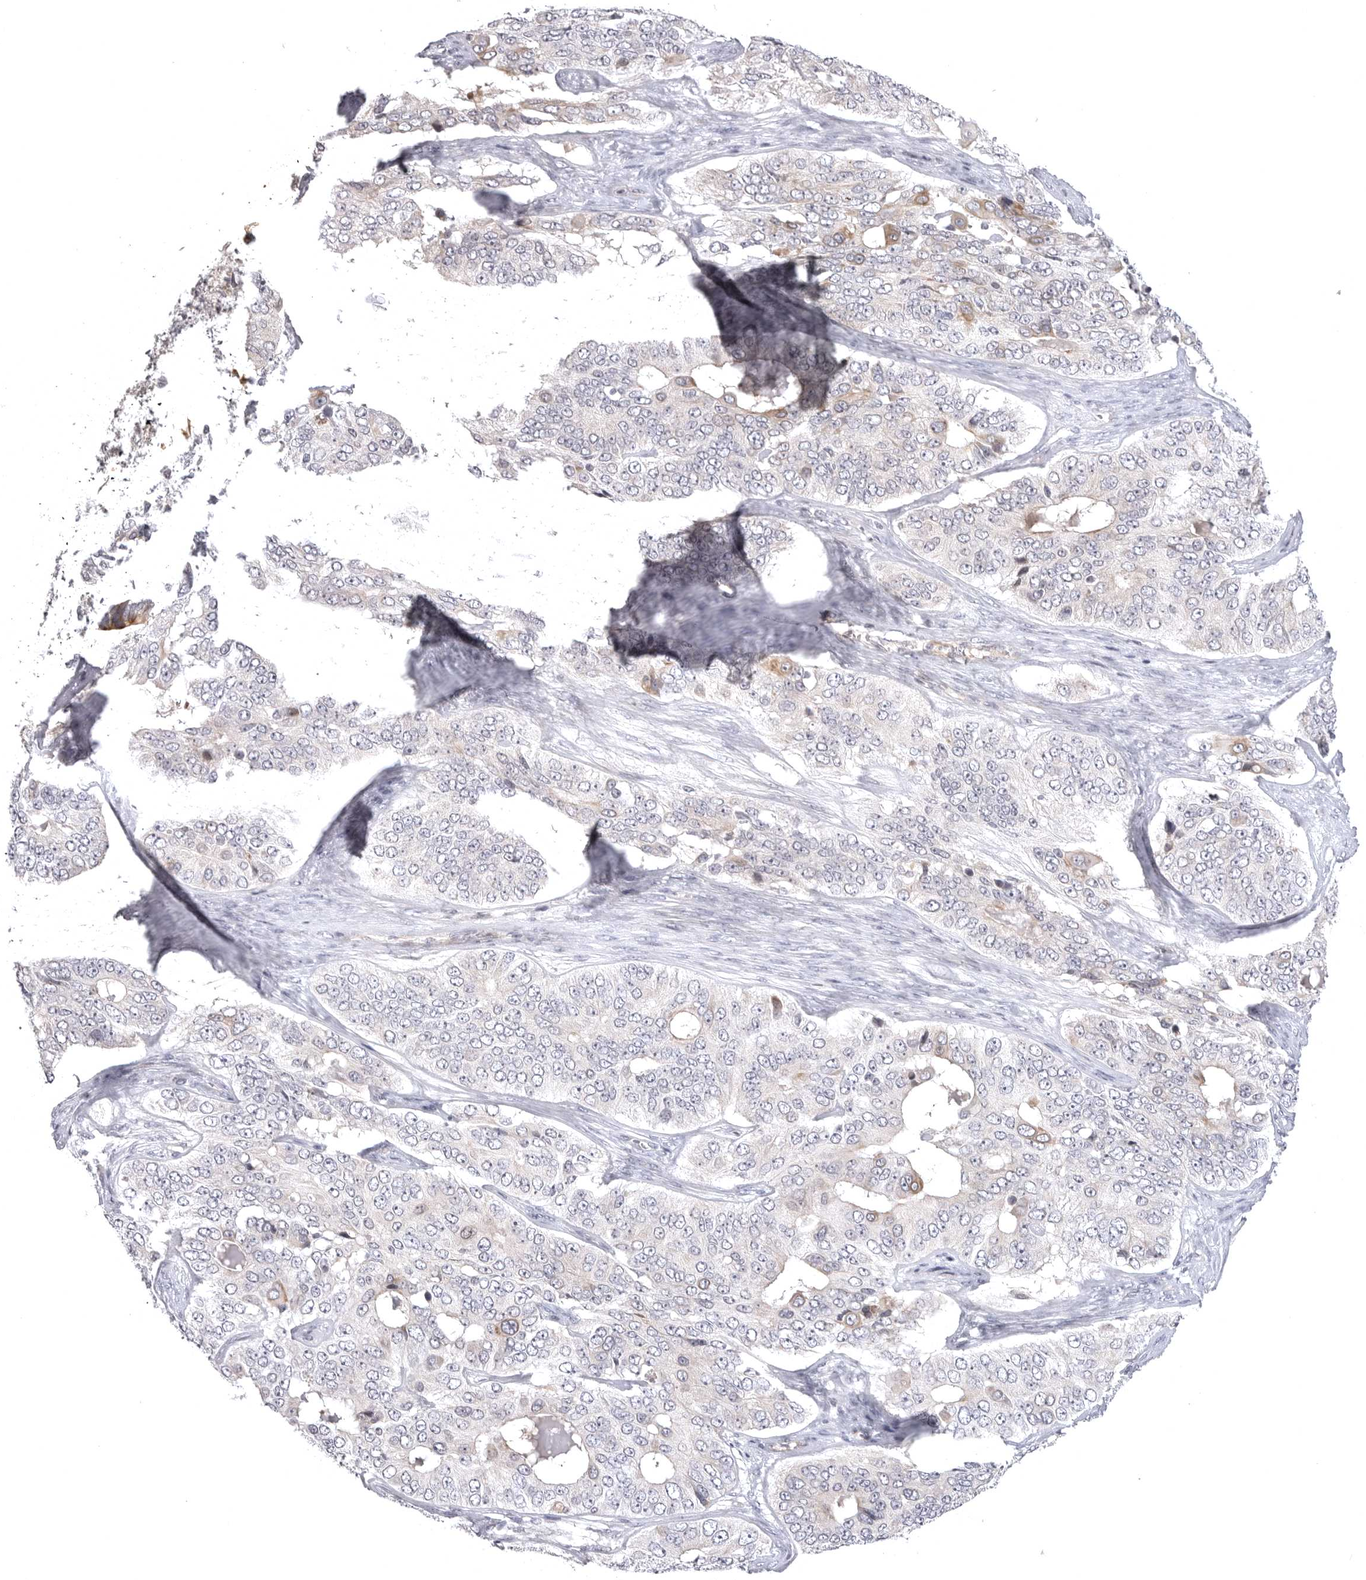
{"staining": {"intensity": "negative", "quantity": "none", "location": "none"}, "tissue": "ovarian cancer", "cell_type": "Tumor cells", "image_type": "cancer", "snomed": [{"axis": "morphology", "description": "Carcinoma, endometroid"}, {"axis": "topography", "description": "Ovary"}], "caption": "High magnification brightfield microscopy of ovarian endometroid carcinoma stained with DAB (brown) and counterstained with hematoxylin (blue): tumor cells show no significant expression.", "gene": "CD300LD", "patient": {"sex": "female", "age": 51}}